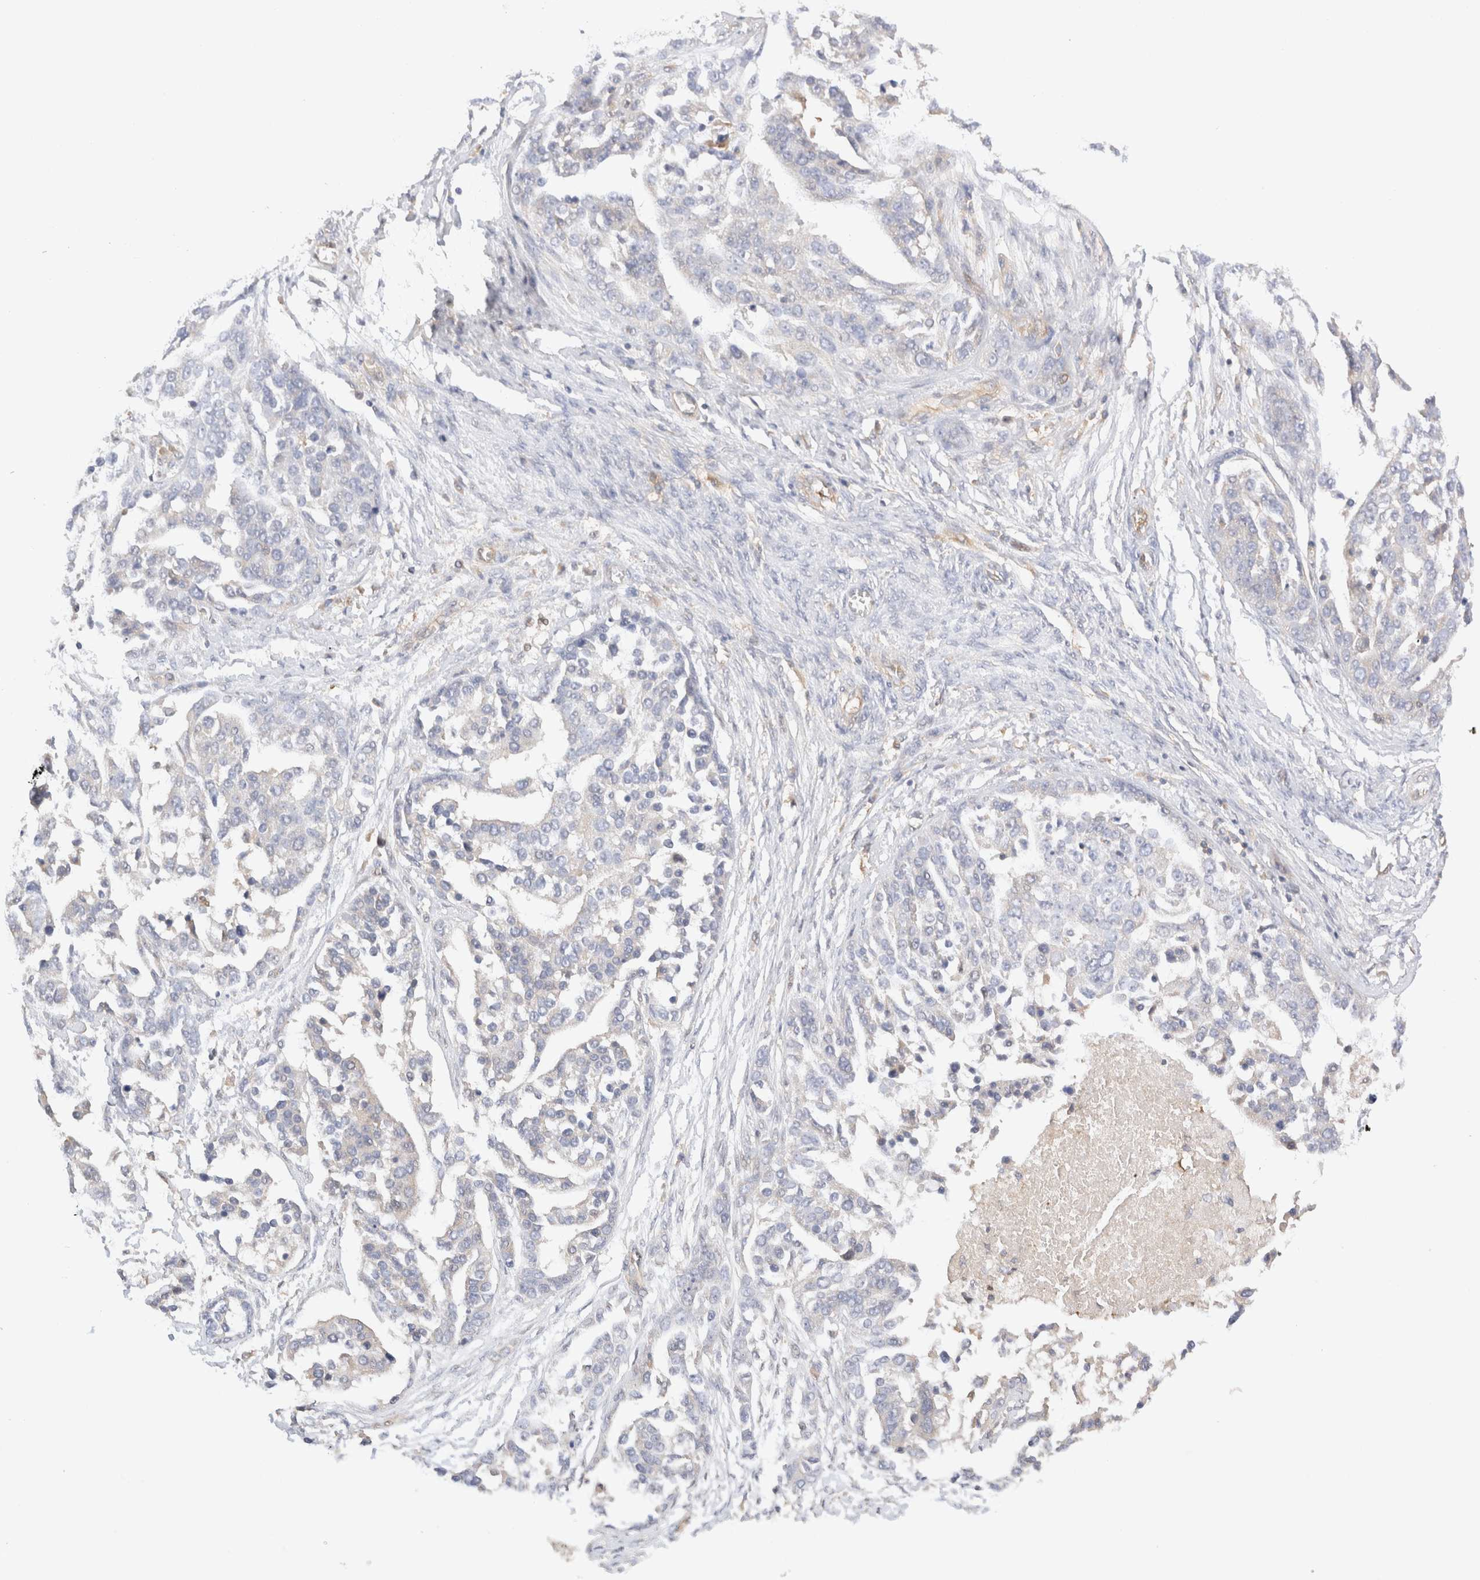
{"staining": {"intensity": "negative", "quantity": "none", "location": "none"}, "tissue": "ovarian cancer", "cell_type": "Tumor cells", "image_type": "cancer", "snomed": [{"axis": "morphology", "description": "Cystadenocarcinoma, serous, NOS"}, {"axis": "topography", "description": "Ovary"}], "caption": "A histopathology image of human ovarian cancer is negative for staining in tumor cells. The staining is performed using DAB brown chromogen with nuclei counter-stained in using hematoxylin.", "gene": "RABEP1", "patient": {"sex": "female", "age": 44}}